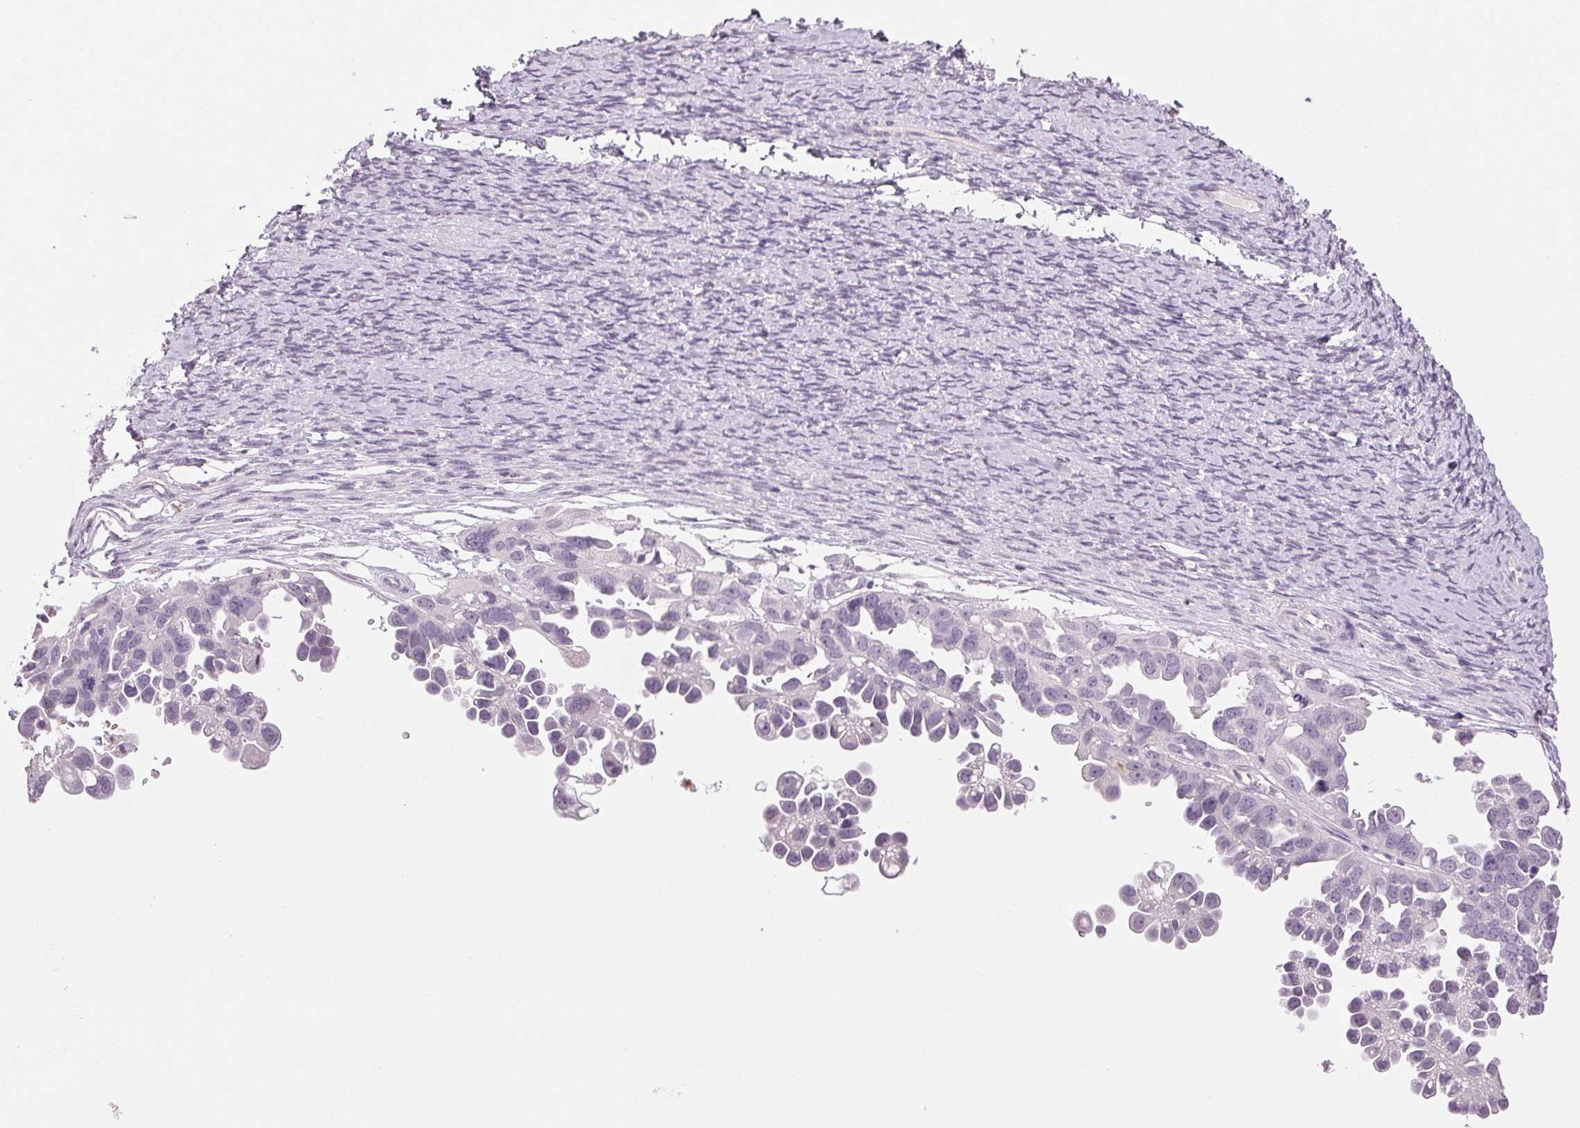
{"staining": {"intensity": "negative", "quantity": "none", "location": "none"}, "tissue": "ovarian cancer", "cell_type": "Tumor cells", "image_type": "cancer", "snomed": [{"axis": "morphology", "description": "Cystadenocarcinoma, serous, NOS"}, {"axis": "topography", "description": "Ovary"}], "caption": "The immunohistochemistry histopathology image has no significant staining in tumor cells of ovarian serous cystadenocarcinoma tissue.", "gene": "LTF", "patient": {"sex": "female", "age": 53}}